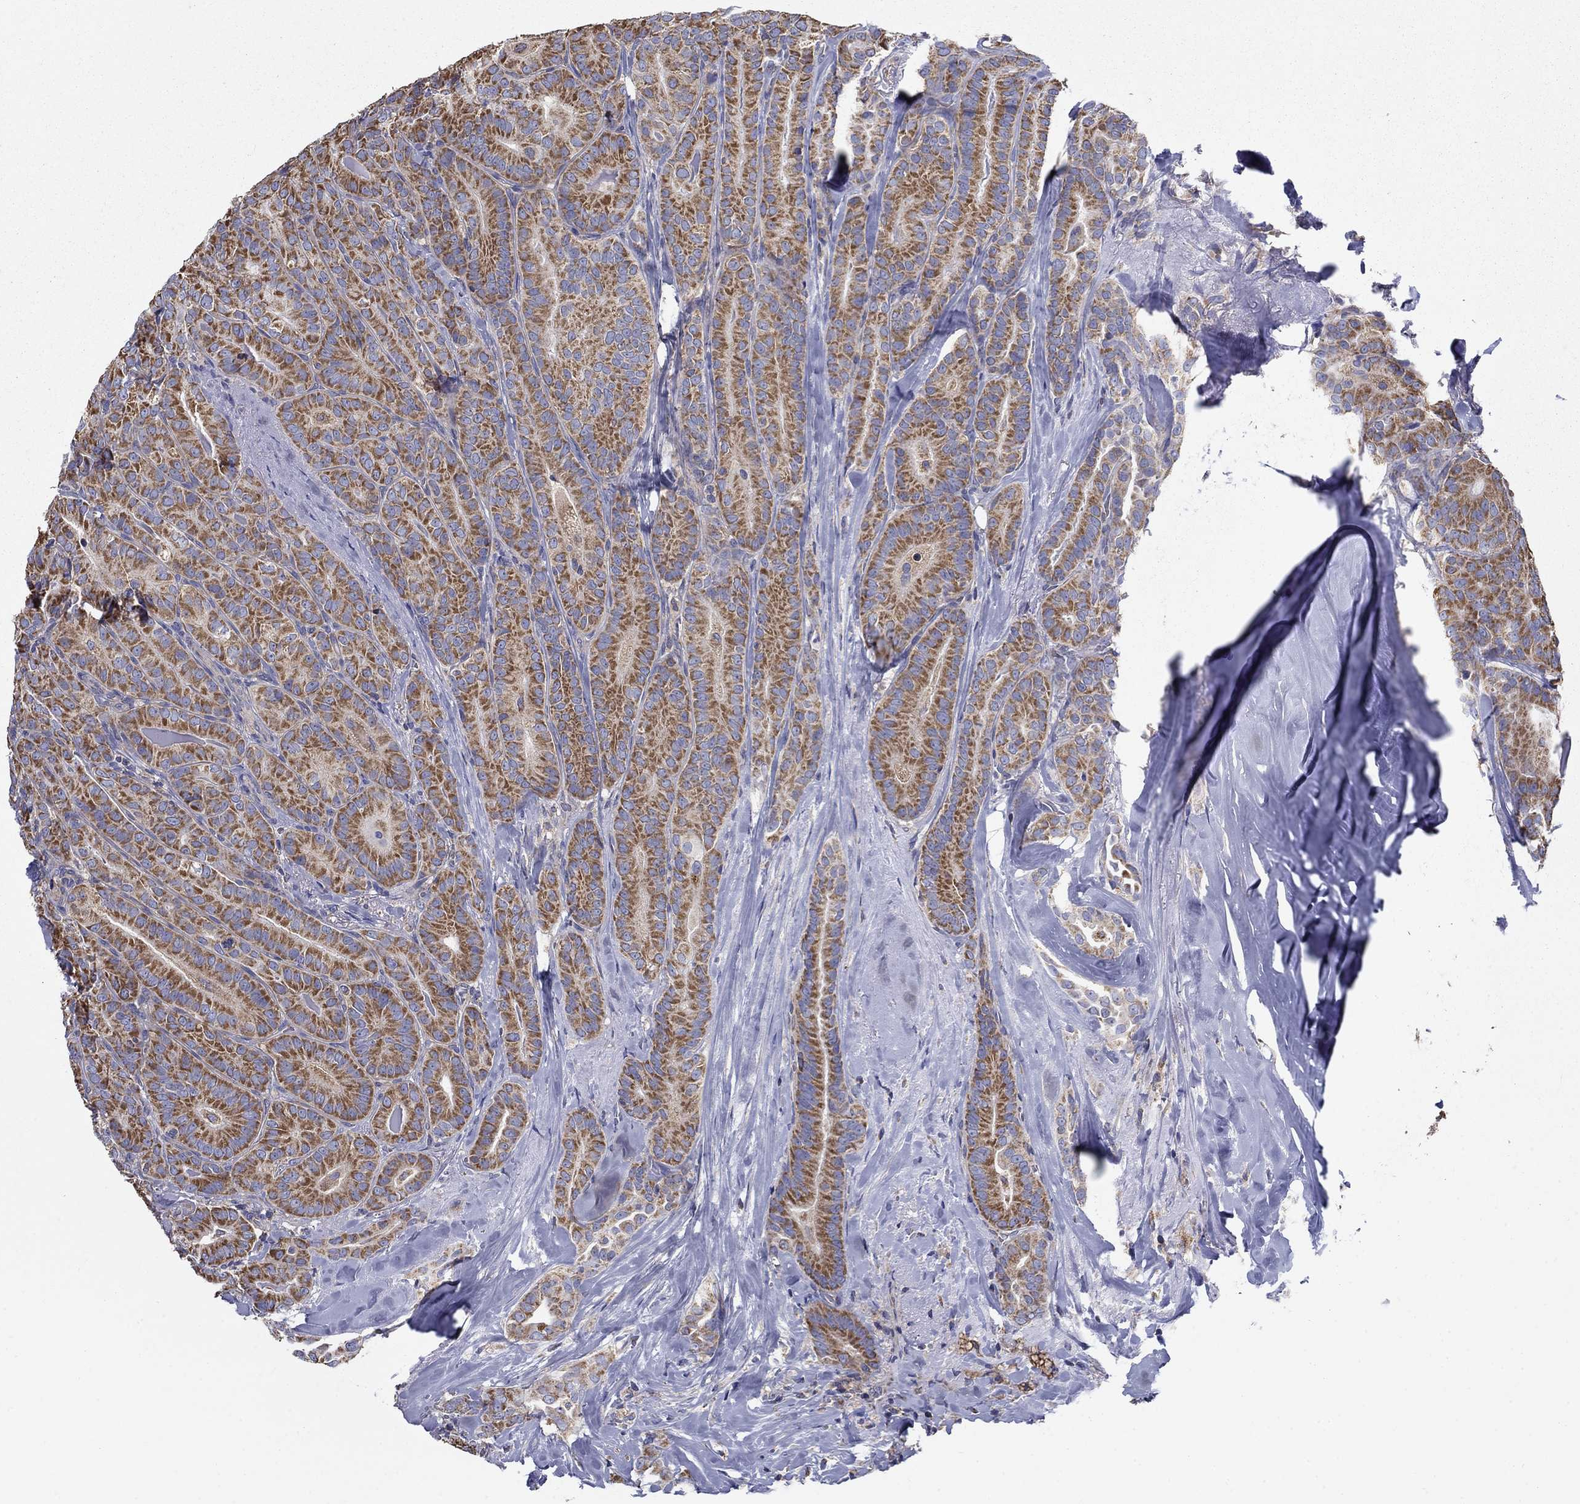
{"staining": {"intensity": "strong", "quantity": ">75%", "location": "cytoplasmic/membranous"}, "tissue": "thyroid cancer", "cell_type": "Tumor cells", "image_type": "cancer", "snomed": [{"axis": "morphology", "description": "Papillary adenocarcinoma, NOS"}, {"axis": "topography", "description": "Thyroid gland"}], "caption": "Thyroid cancer stained with DAB immunohistochemistry (IHC) shows high levels of strong cytoplasmic/membranous positivity in about >75% of tumor cells. (Brightfield microscopy of DAB IHC at high magnification).", "gene": "NME5", "patient": {"sex": "male", "age": 61}}